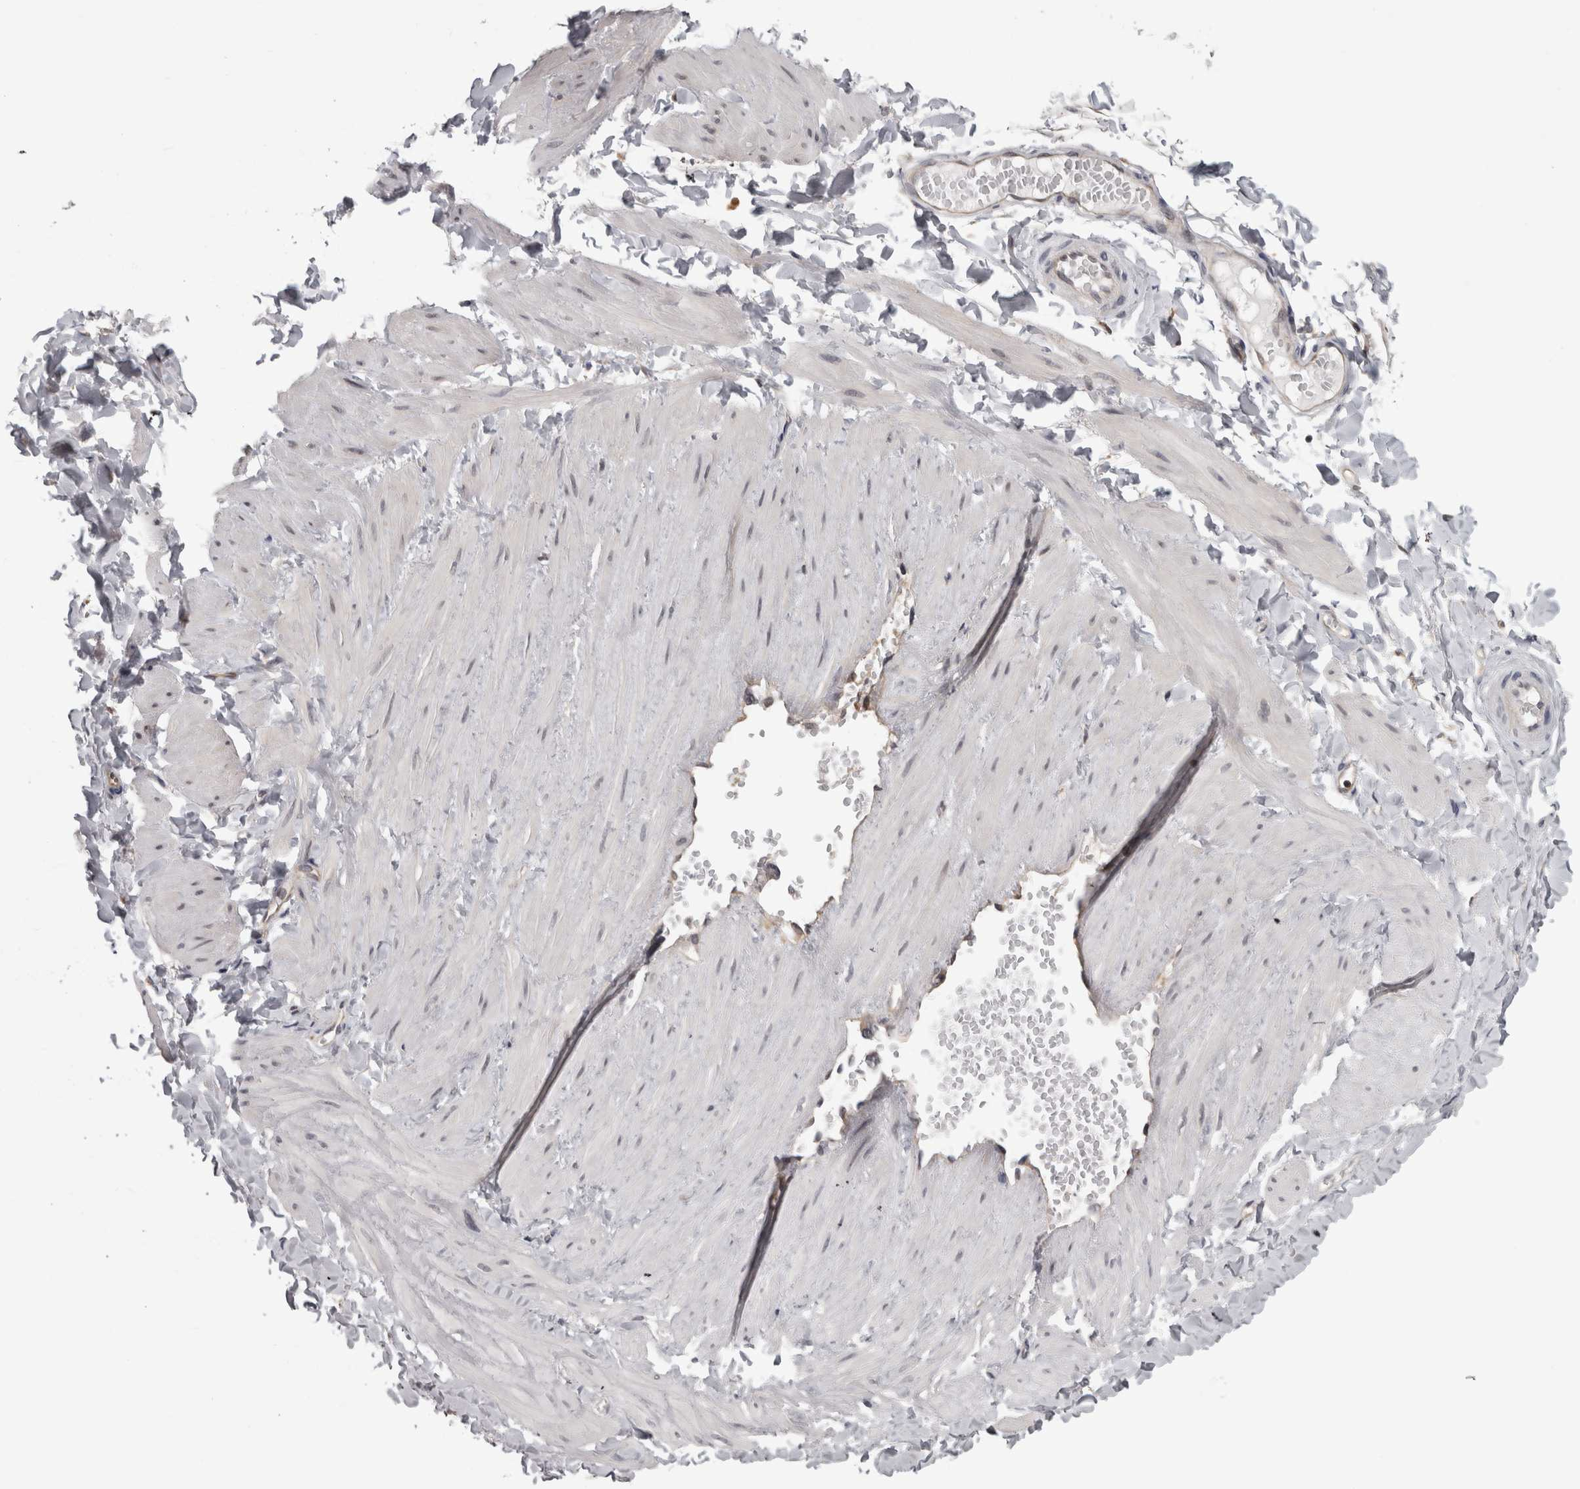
{"staining": {"intensity": "negative", "quantity": "none", "location": "none"}, "tissue": "soft tissue", "cell_type": "Fibroblasts", "image_type": "normal", "snomed": [{"axis": "morphology", "description": "Normal tissue, NOS"}, {"axis": "topography", "description": "Adipose tissue"}, {"axis": "topography", "description": "Vascular tissue"}, {"axis": "topography", "description": "Peripheral nerve tissue"}], "caption": "This is an IHC image of benign human soft tissue. There is no staining in fibroblasts.", "gene": "CACYBP", "patient": {"sex": "male", "age": 25}}